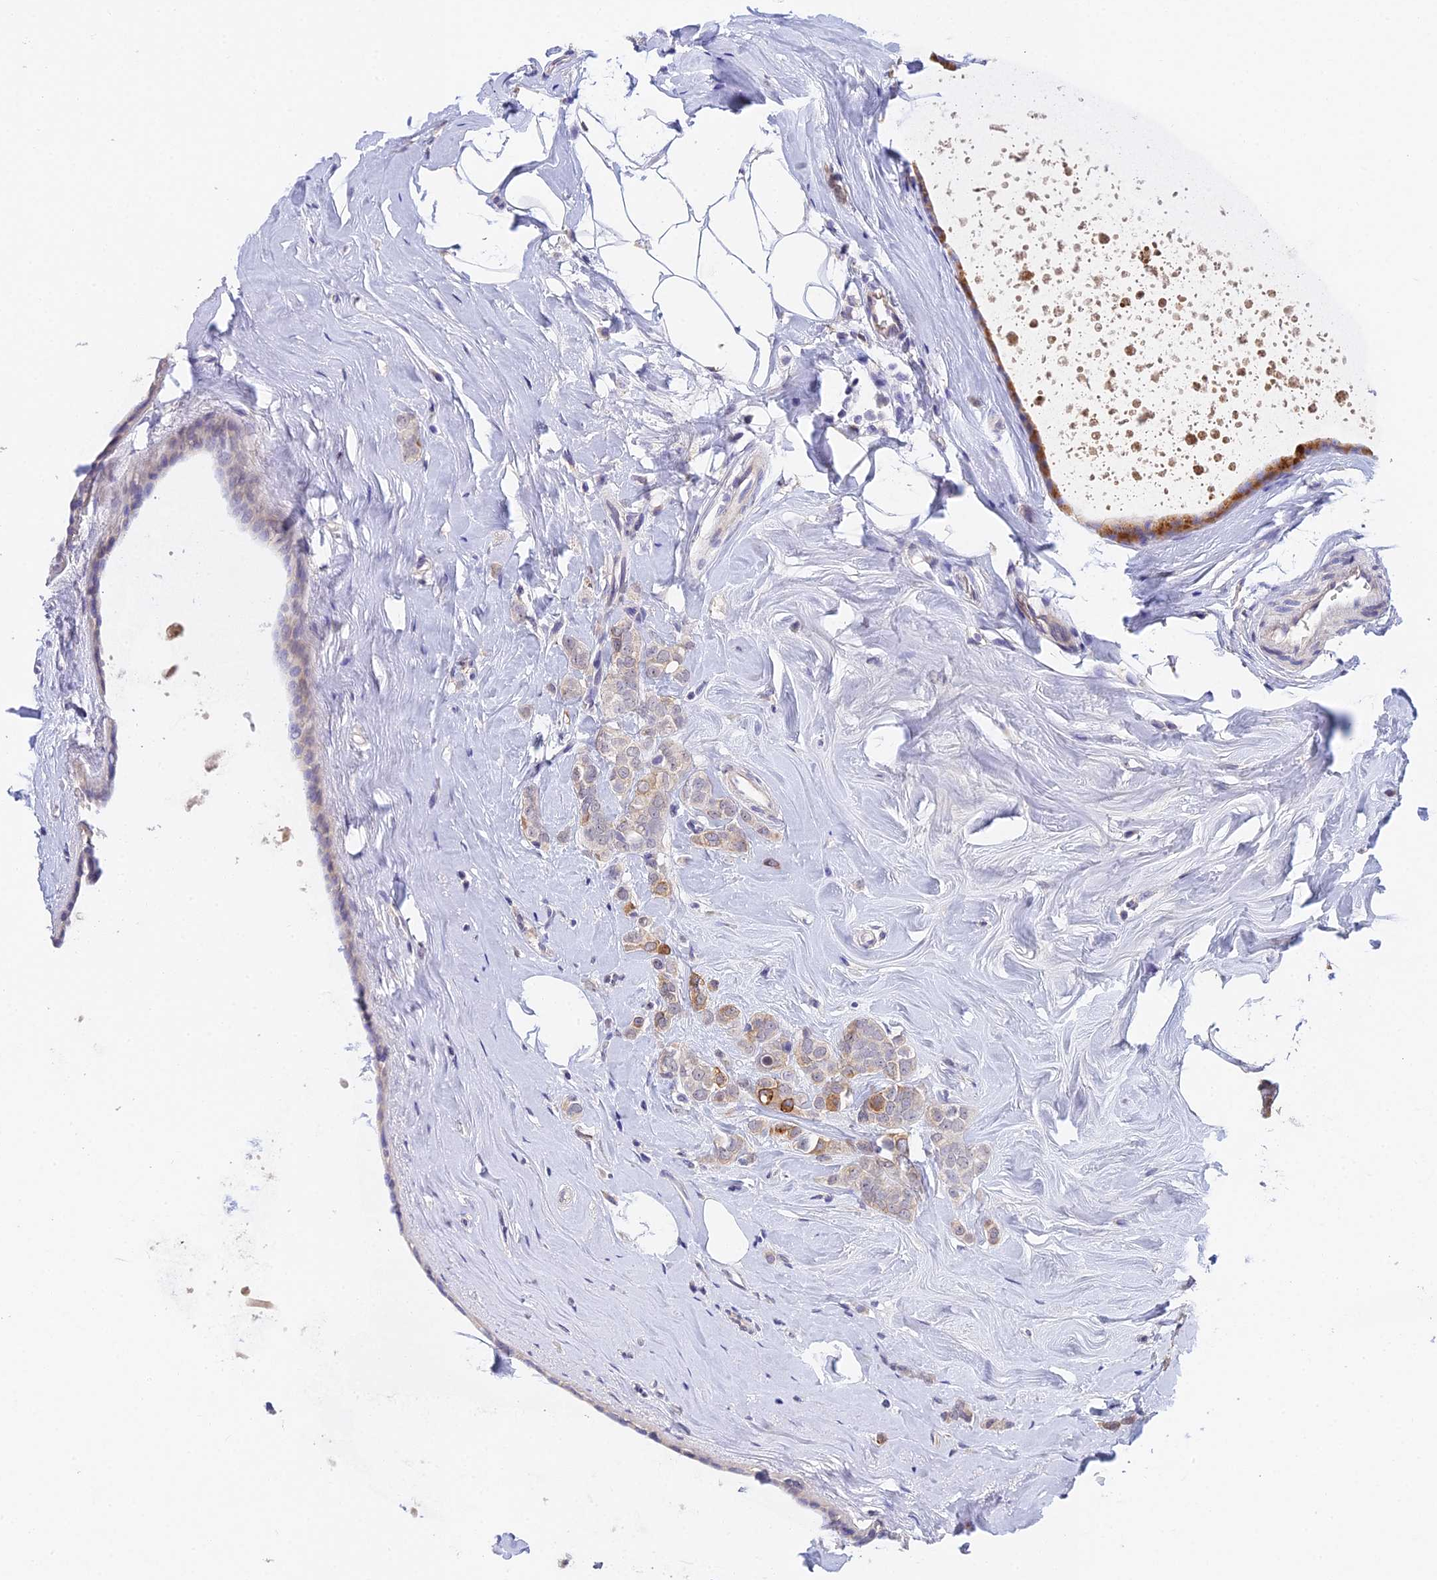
{"staining": {"intensity": "moderate", "quantity": "<25%", "location": "cytoplasmic/membranous"}, "tissue": "breast cancer", "cell_type": "Tumor cells", "image_type": "cancer", "snomed": [{"axis": "morphology", "description": "Lobular carcinoma"}, {"axis": "topography", "description": "Breast"}], "caption": "Immunohistochemistry (DAB (3,3'-diaminobenzidine)) staining of human lobular carcinoma (breast) exhibits moderate cytoplasmic/membranous protein positivity in approximately <25% of tumor cells.", "gene": "HOXB1", "patient": {"sex": "female", "age": 47}}